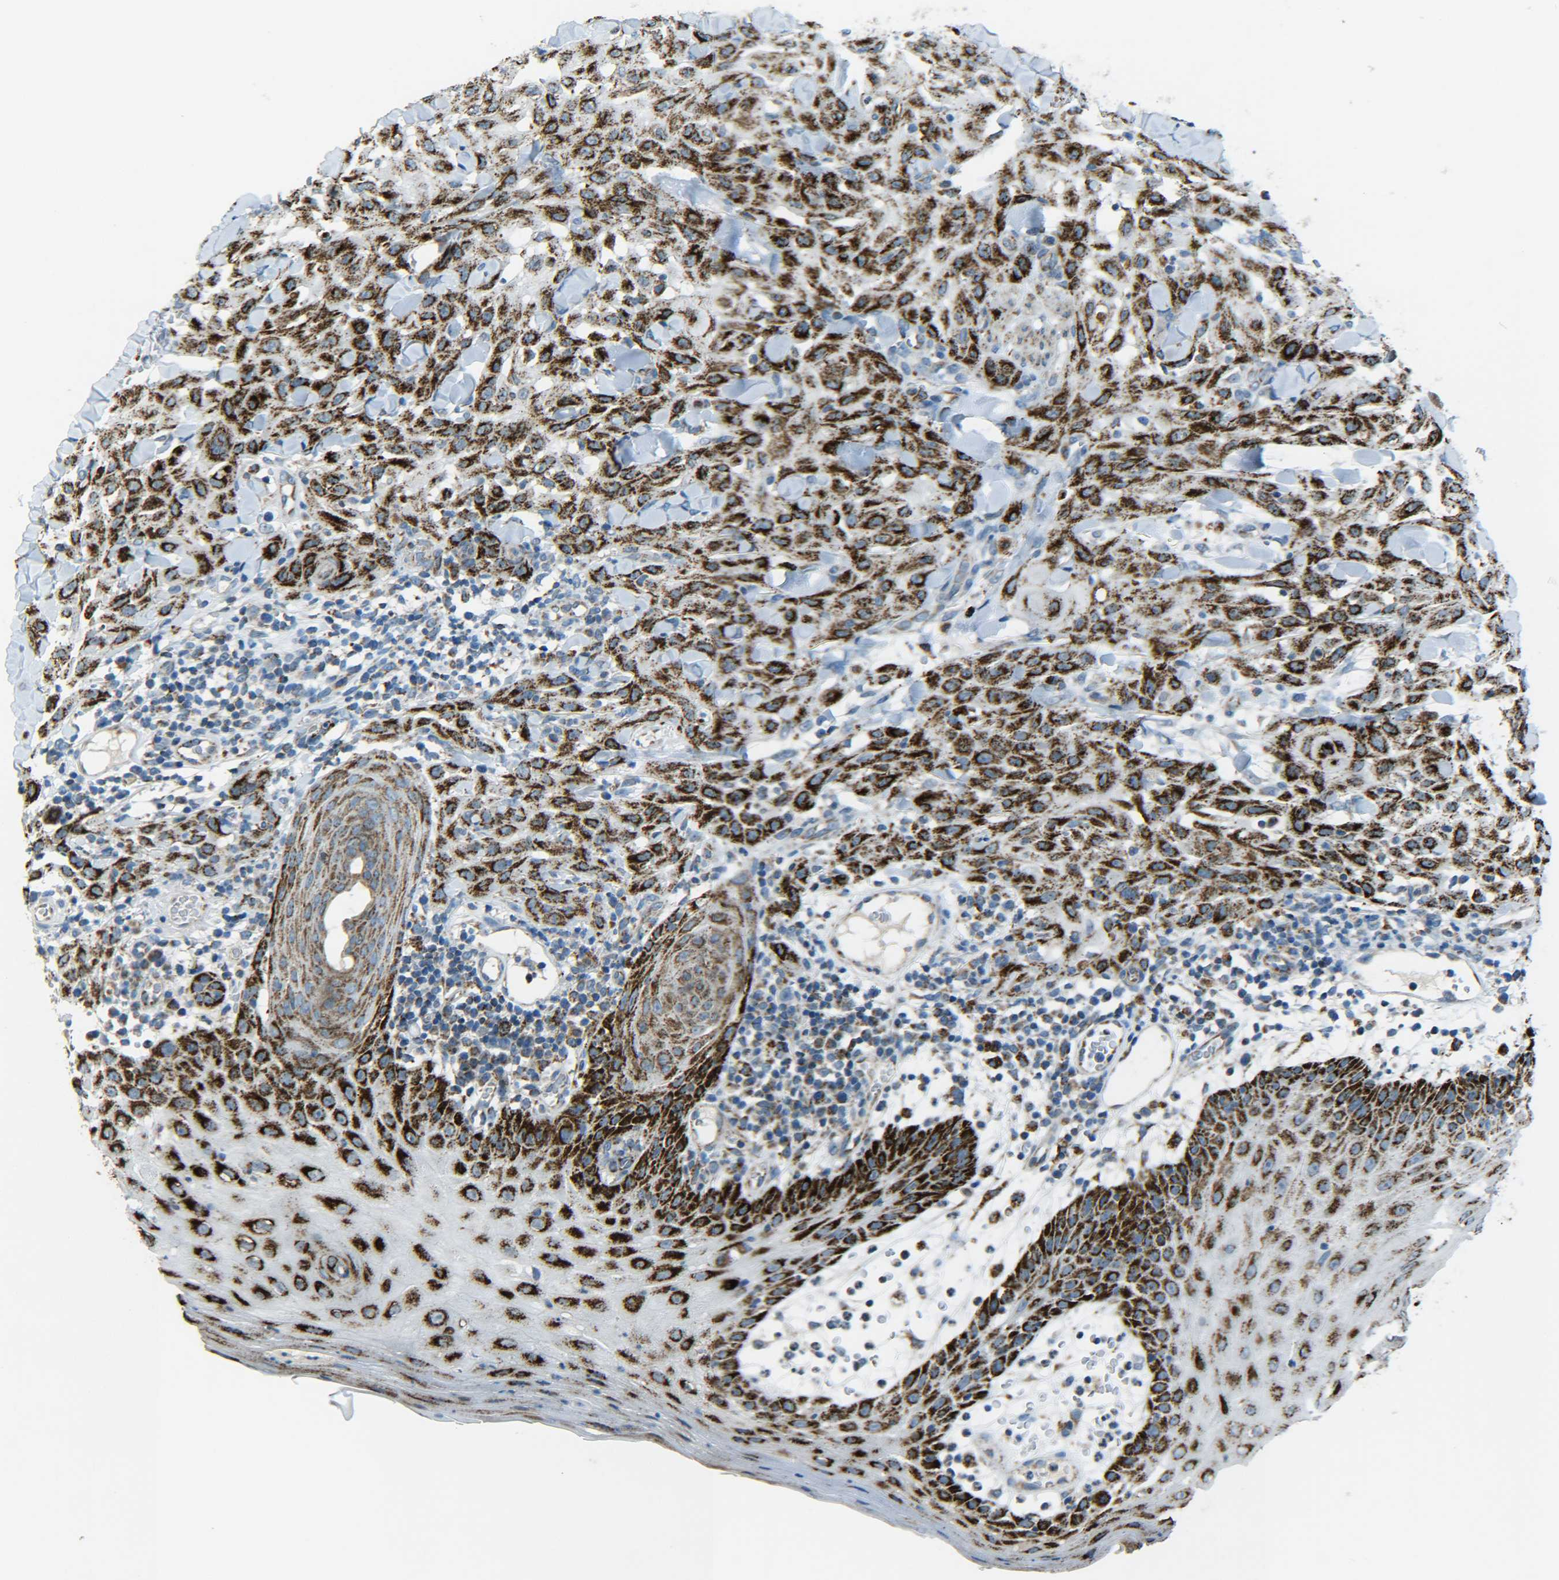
{"staining": {"intensity": "strong", "quantity": ">75%", "location": "cytoplasmic/membranous"}, "tissue": "skin cancer", "cell_type": "Tumor cells", "image_type": "cancer", "snomed": [{"axis": "morphology", "description": "Squamous cell carcinoma, NOS"}, {"axis": "topography", "description": "Skin"}], "caption": "Brown immunohistochemical staining in human skin cancer shows strong cytoplasmic/membranous staining in approximately >75% of tumor cells.", "gene": "CYB5R1", "patient": {"sex": "male", "age": 24}}